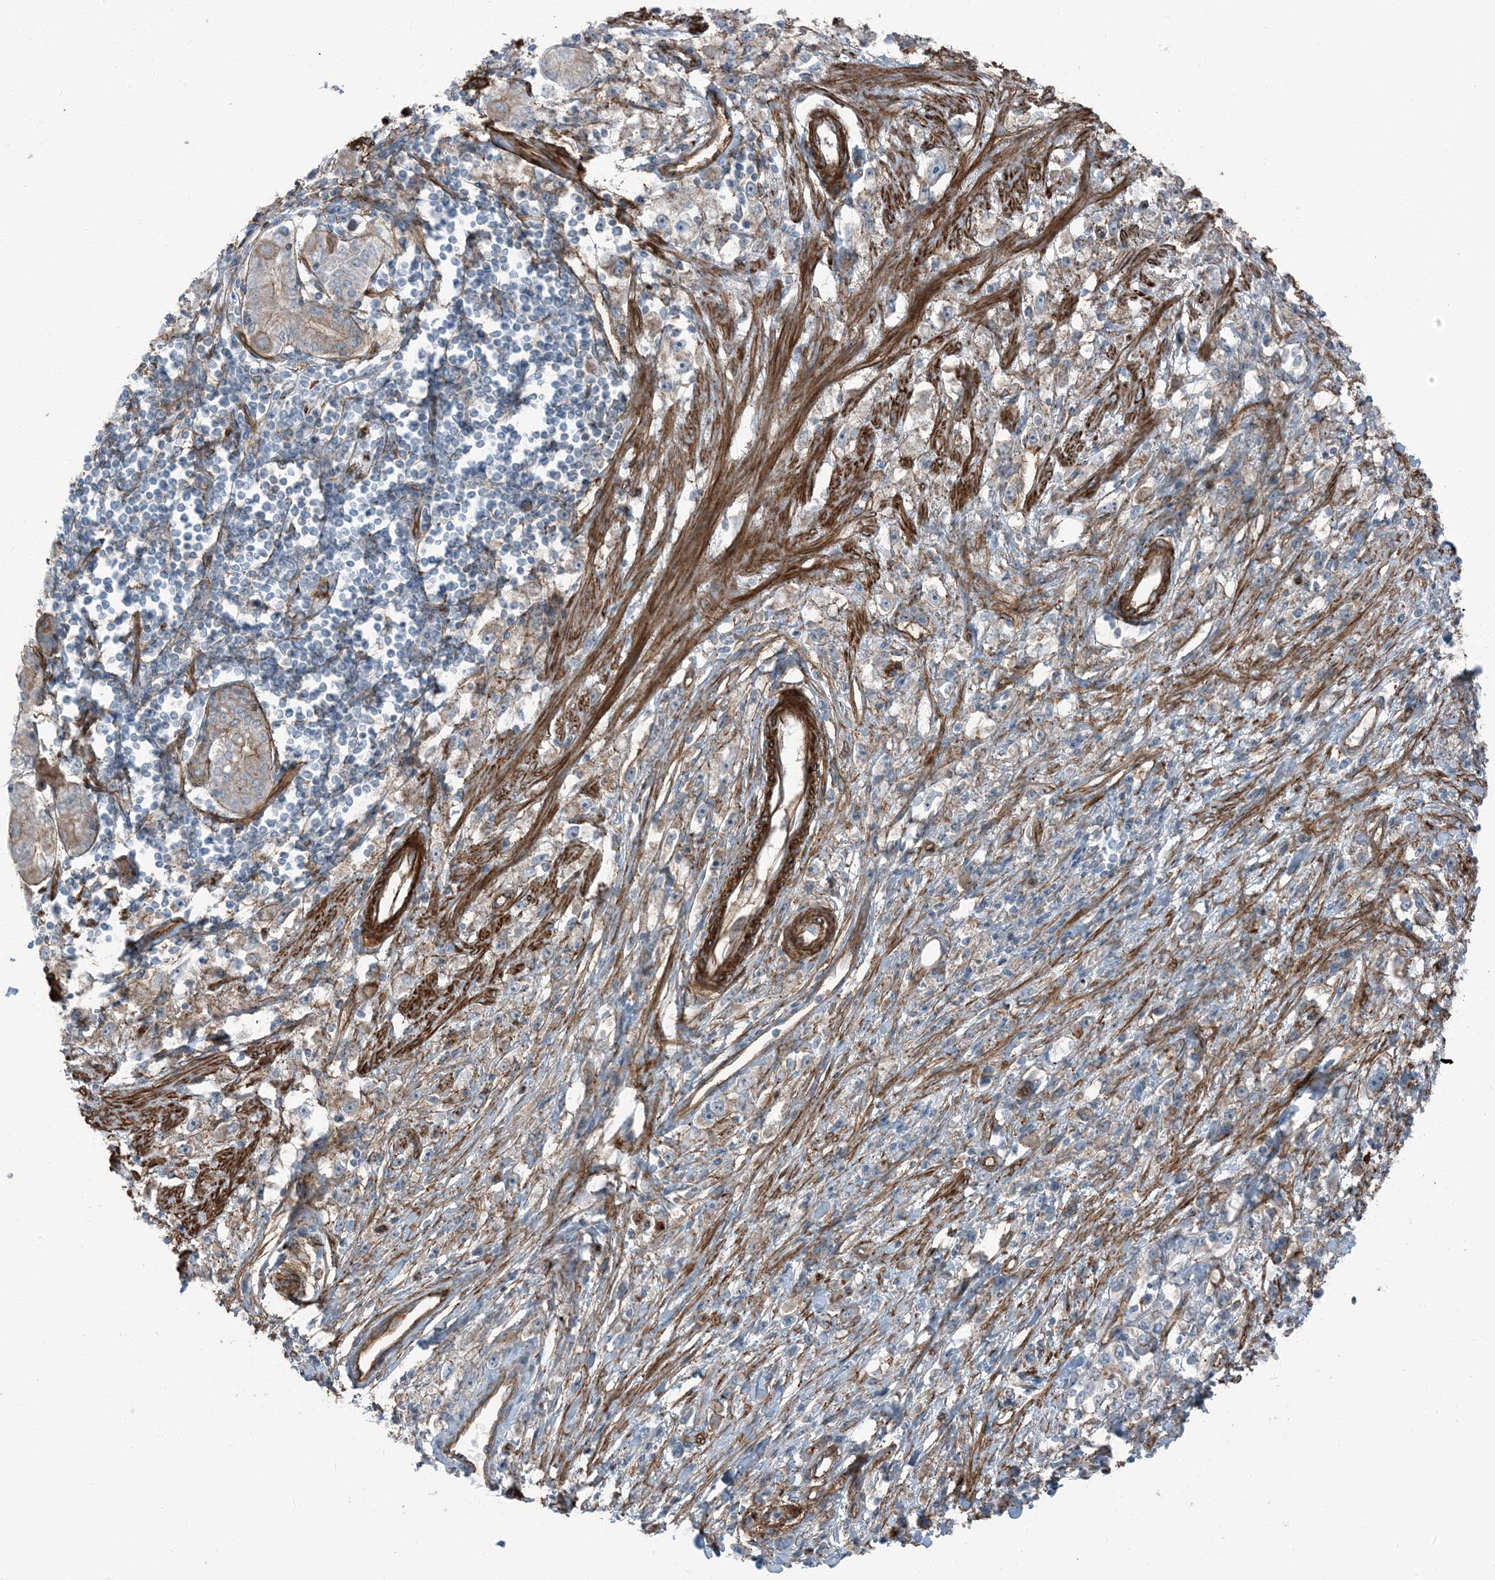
{"staining": {"intensity": "weak", "quantity": "<25%", "location": "cytoplasmic/membranous"}, "tissue": "stomach cancer", "cell_type": "Tumor cells", "image_type": "cancer", "snomed": [{"axis": "morphology", "description": "Adenocarcinoma, NOS"}, {"axis": "topography", "description": "Stomach"}], "caption": "Immunohistochemistry (IHC) micrograph of adenocarcinoma (stomach) stained for a protein (brown), which displays no expression in tumor cells.", "gene": "ZFP90", "patient": {"sex": "female", "age": 59}}